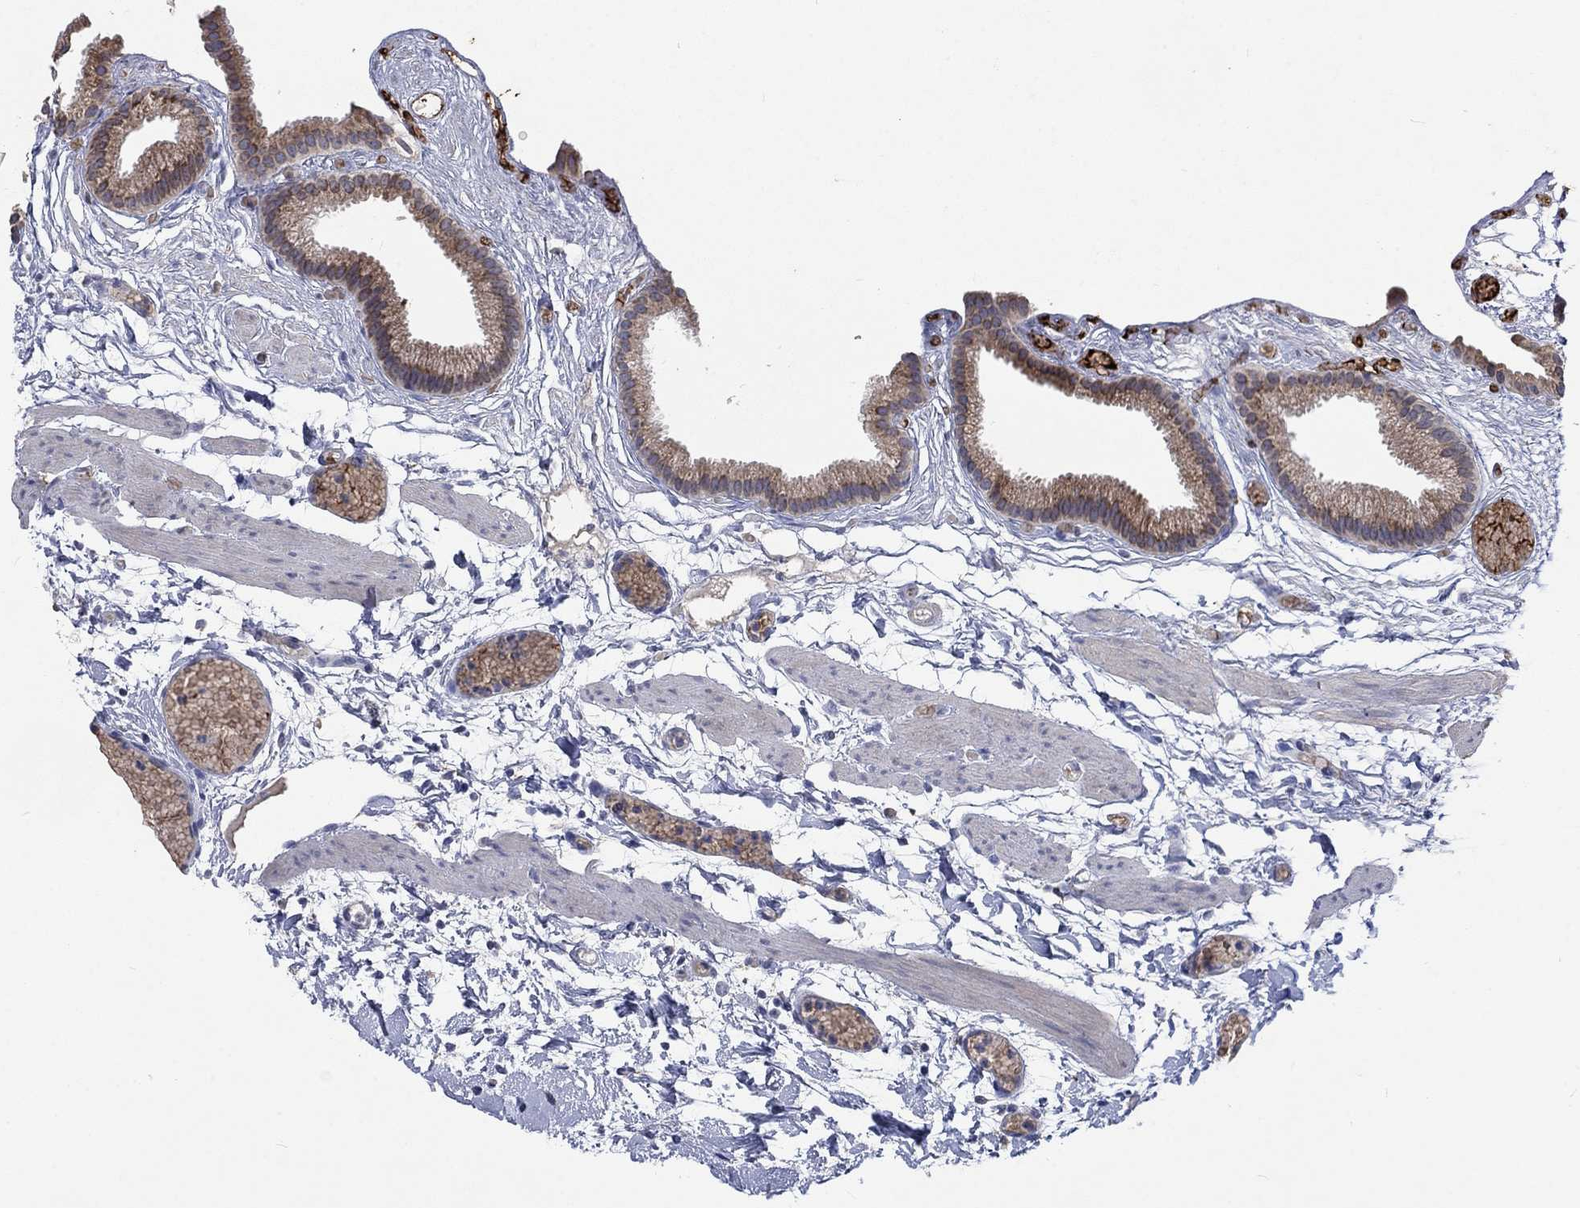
{"staining": {"intensity": "moderate", "quantity": ">75%", "location": "cytoplasmic/membranous"}, "tissue": "gallbladder", "cell_type": "Glandular cells", "image_type": "normal", "snomed": [{"axis": "morphology", "description": "Normal tissue, NOS"}, {"axis": "topography", "description": "Gallbladder"}], "caption": "IHC of benign gallbladder demonstrates medium levels of moderate cytoplasmic/membranous expression in approximately >75% of glandular cells.", "gene": "UGT8", "patient": {"sex": "female", "age": 45}}